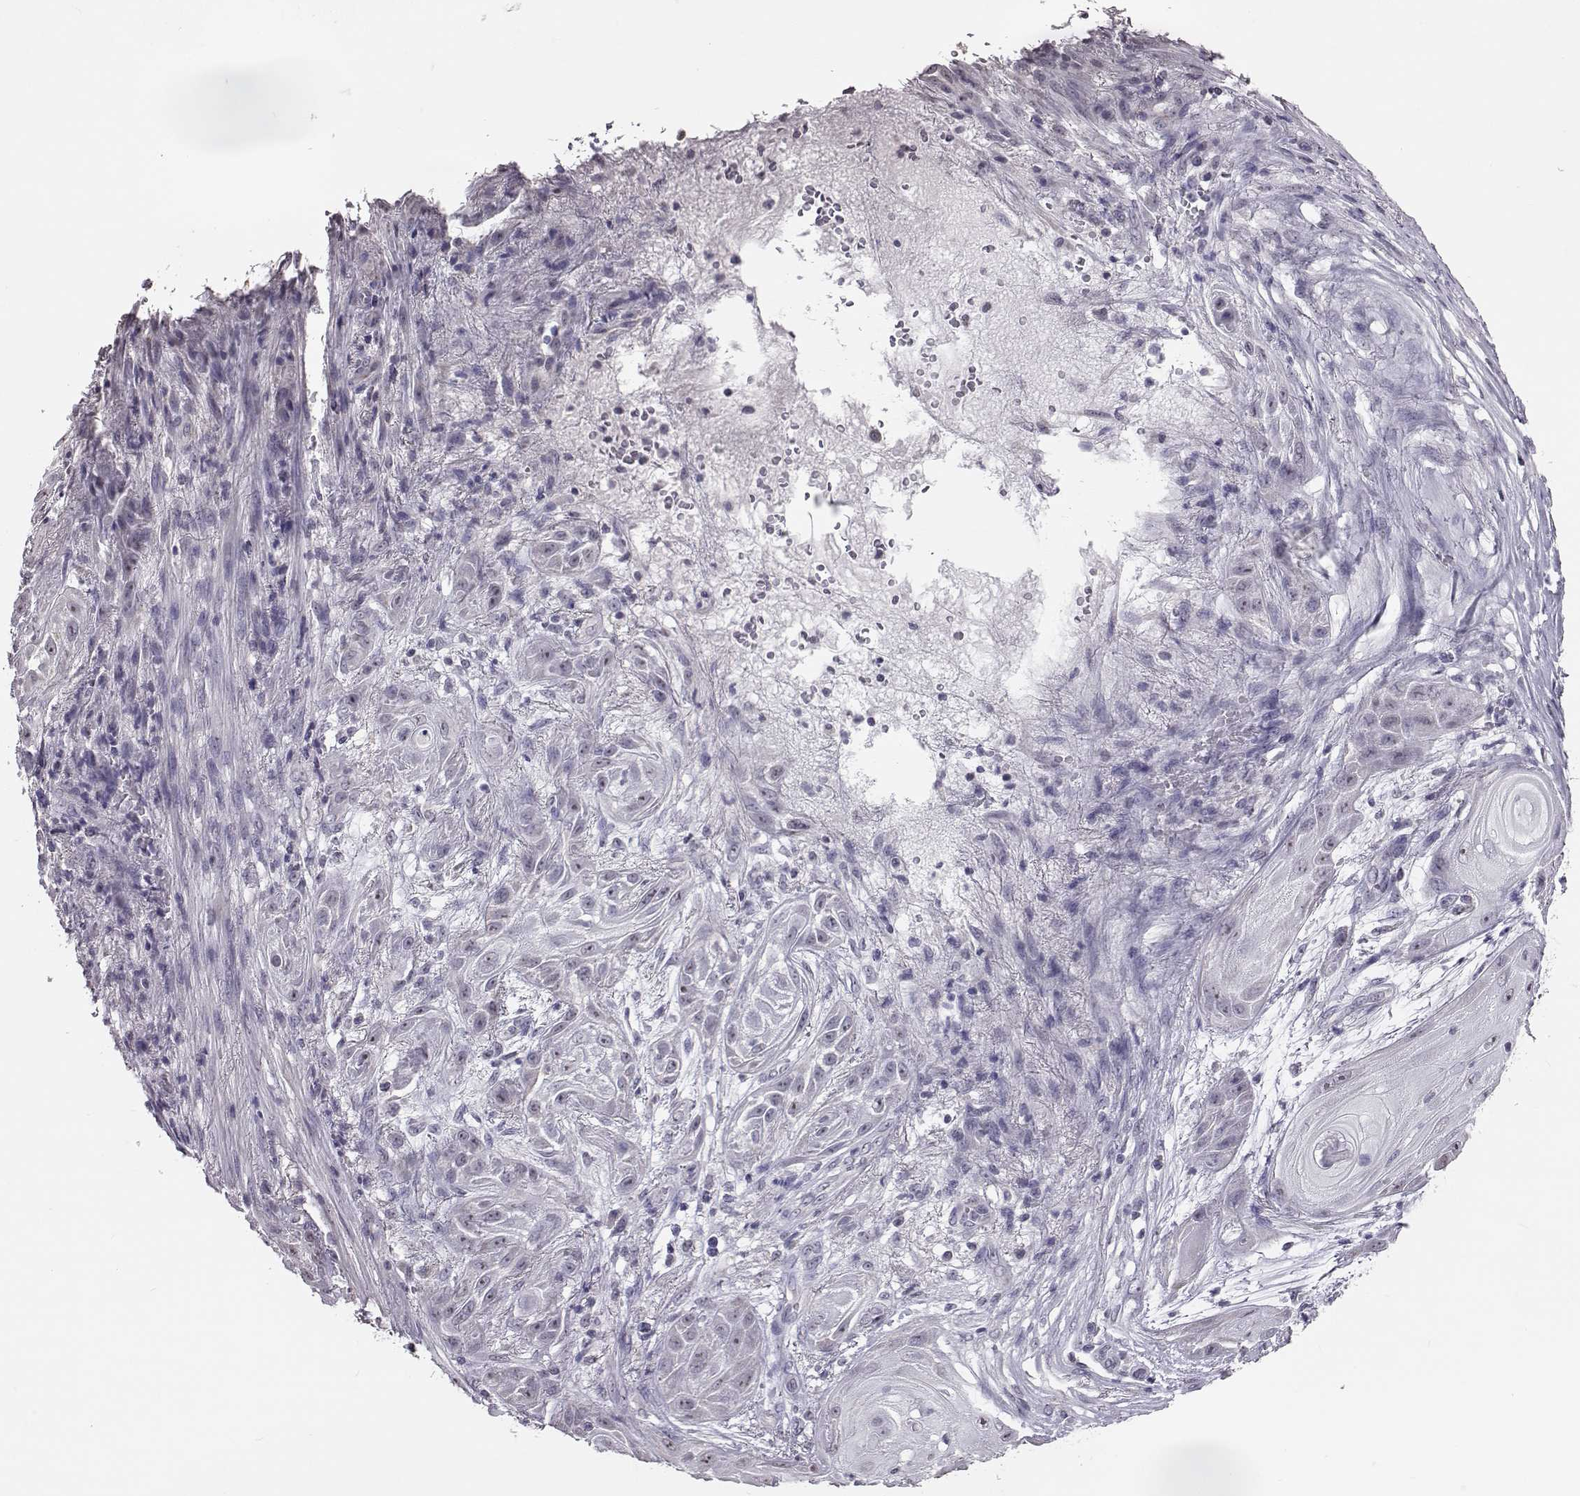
{"staining": {"intensity": "moderate", "quantity": "<25%", "location": "nuclear"}, "tissue": "skin cancer", "cell_type": "Tumor cells", "image_type": "cancer", "snomed": [{"axis": "morphology", "description": "Squamous cell carcinoma, NOS"}, {"axis": "topography", "description": "Skin"}], "caption": "Immunohistochemical staining of skin squamous cell carcinoma demonstrates moderate nuclear protein positivity in about <25% of tumor cells.", "gene": "ALDH3A1", "patient": {"sex": "male", "age": 62}}